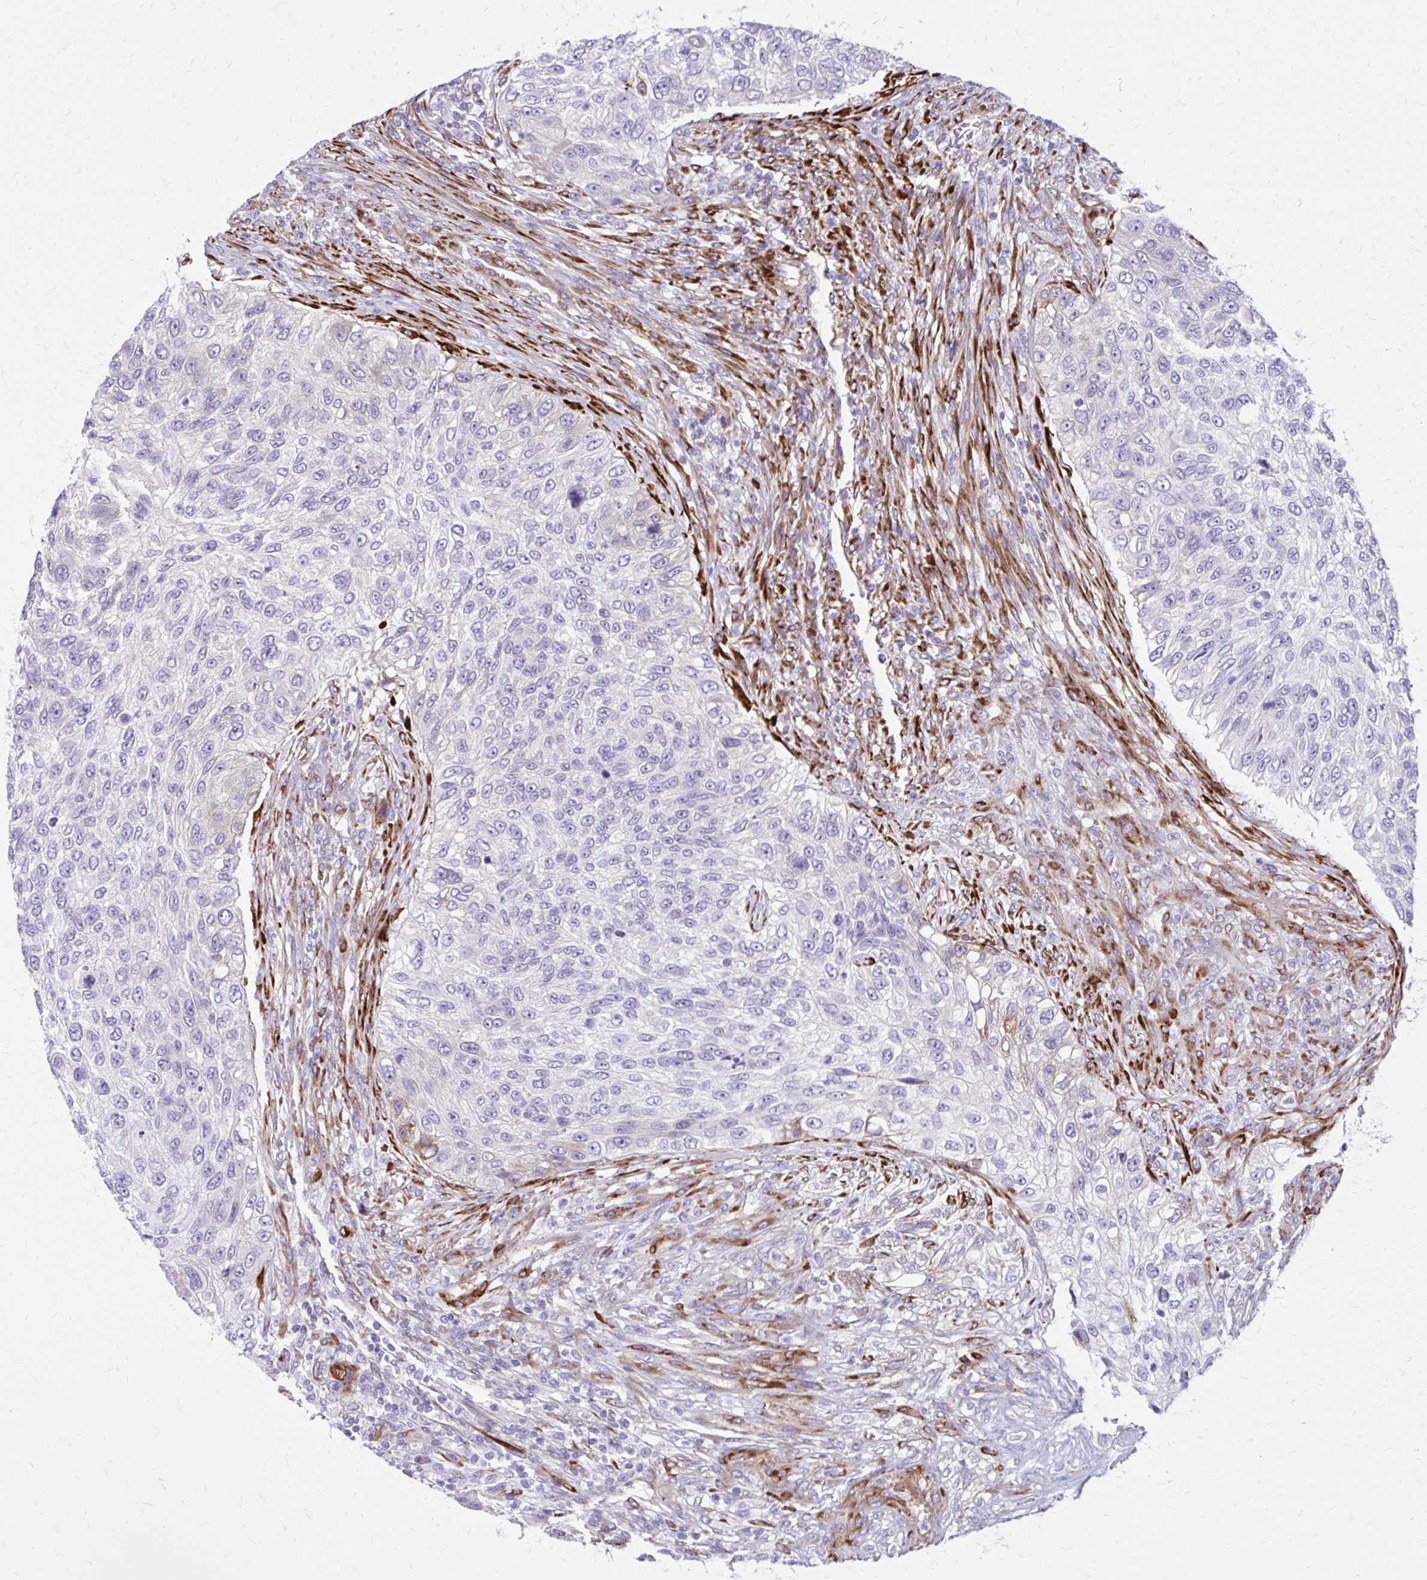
{"staining": {"intensity": "negative", "quantity": "none", "location": "none"}, "tissue": "urothelial cancer", "cell_type": "Tumor cells", "image_type": "cancer", "snomed": [{"axis": "morphology", "description": "Urothelial carcinoma, High grade"}, {"axis": "topography", "description": "Urinary bladder"}], "caption": "High magnification brightfield microscopy of urothelial cancer stained with DAB (3,3'-diaminobenzidine) (brown) and counterstained with hematoxylin (blue): tumor cells show no significant staining. (DAB immunohistochemistry visualized using brightfield microscopy, high magnification).", "gene": "BEND5", "patient": {"sex": "female", "age": 60}}